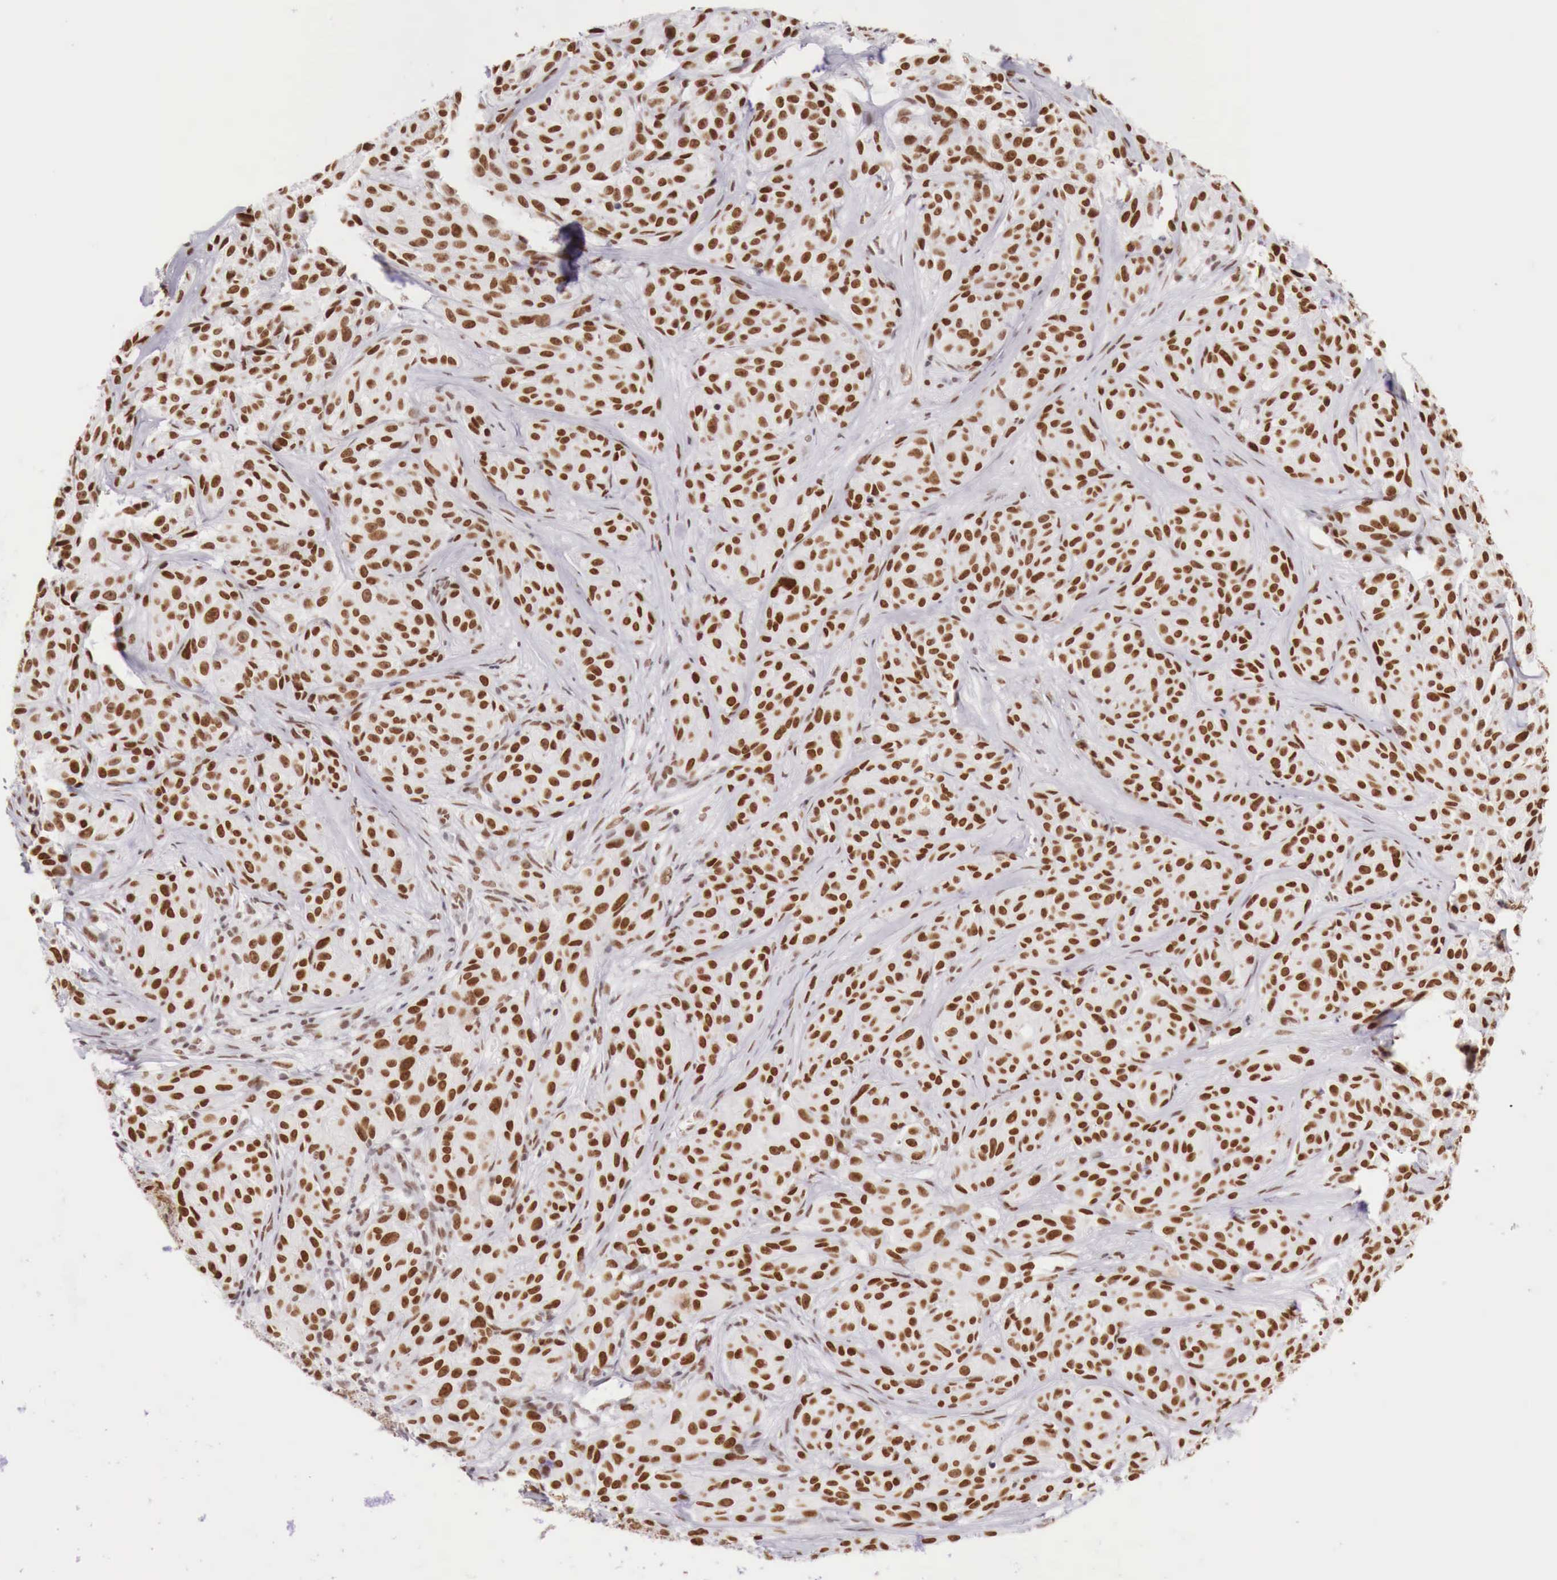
{"staining": {"intensity": "strong", "quantity": "25%-75%", "location": "nuclear"}, "tissue": "melanoma", "cell_type": "Tumor cells", "image_type": "cancer", "snomed": [{"axis": "morphology", "description": "Malignant melanoma, NOS"}, {"axis": "topography", "description": "Skin"}], "caption": "Protein analysis of malignant melanoma tissue demonstrates strong nuclear staining in about 25%-75% of tumor cells.", "gene": "PHF14", "patient": {"sex": "male", "age": 56}}